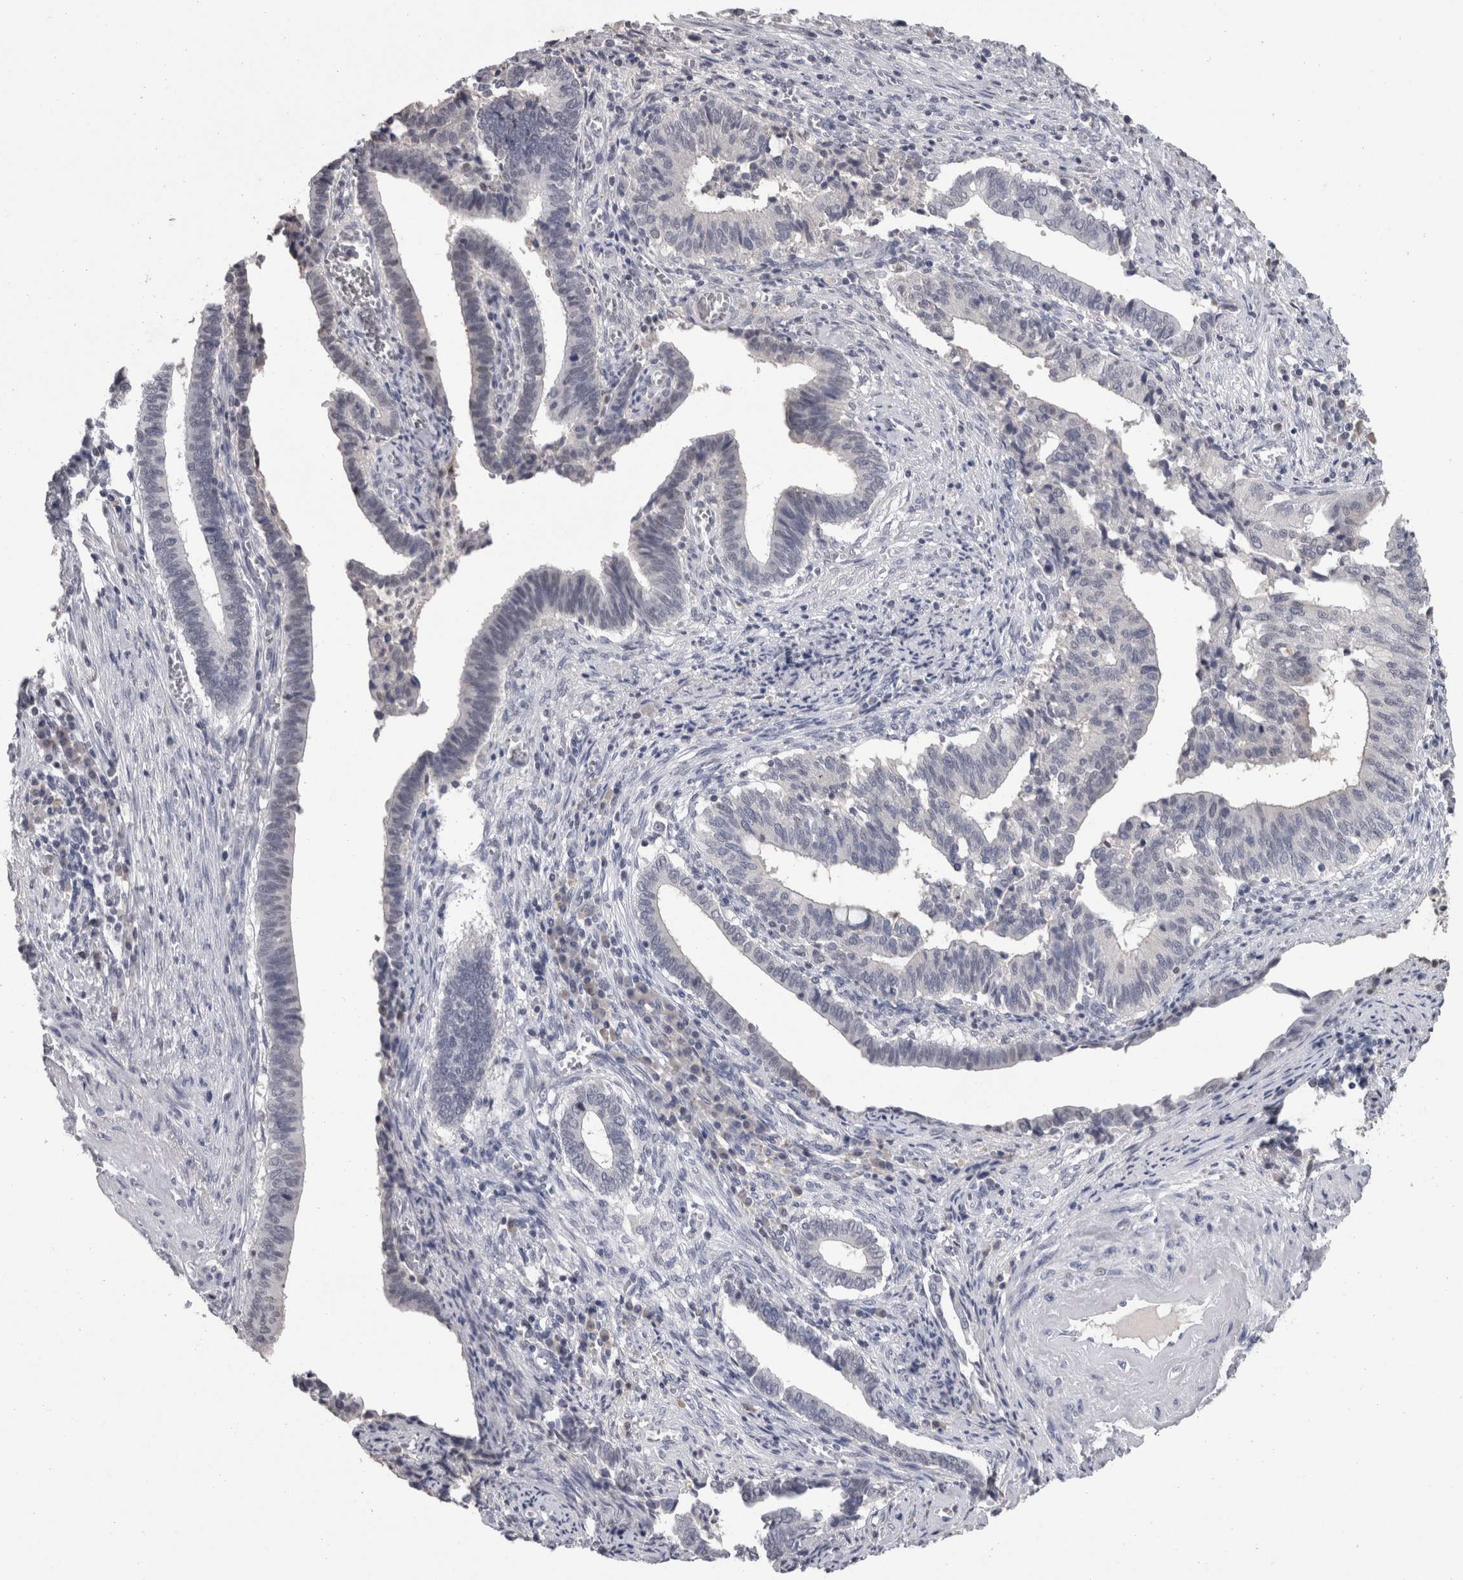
{"staining": {"intensity": "negative", "quantity": "none", "location": "none"}, "tissue": "cervical cancer", "cell_type": "Tumor cells", "image_type": "cancer", "snomed": [{"axis": "morphology", "description": "Adenocarcinoma, NOS"}, {"axis": "topography", "description": "Cervix"}], "caption": "Cervical cancer (adenocarcinoma) was stained to show a protein in brown. There is no significant staining in tumor cells.", "gene": "DDX17", "patient": {"sex": "female", "age": 44}}